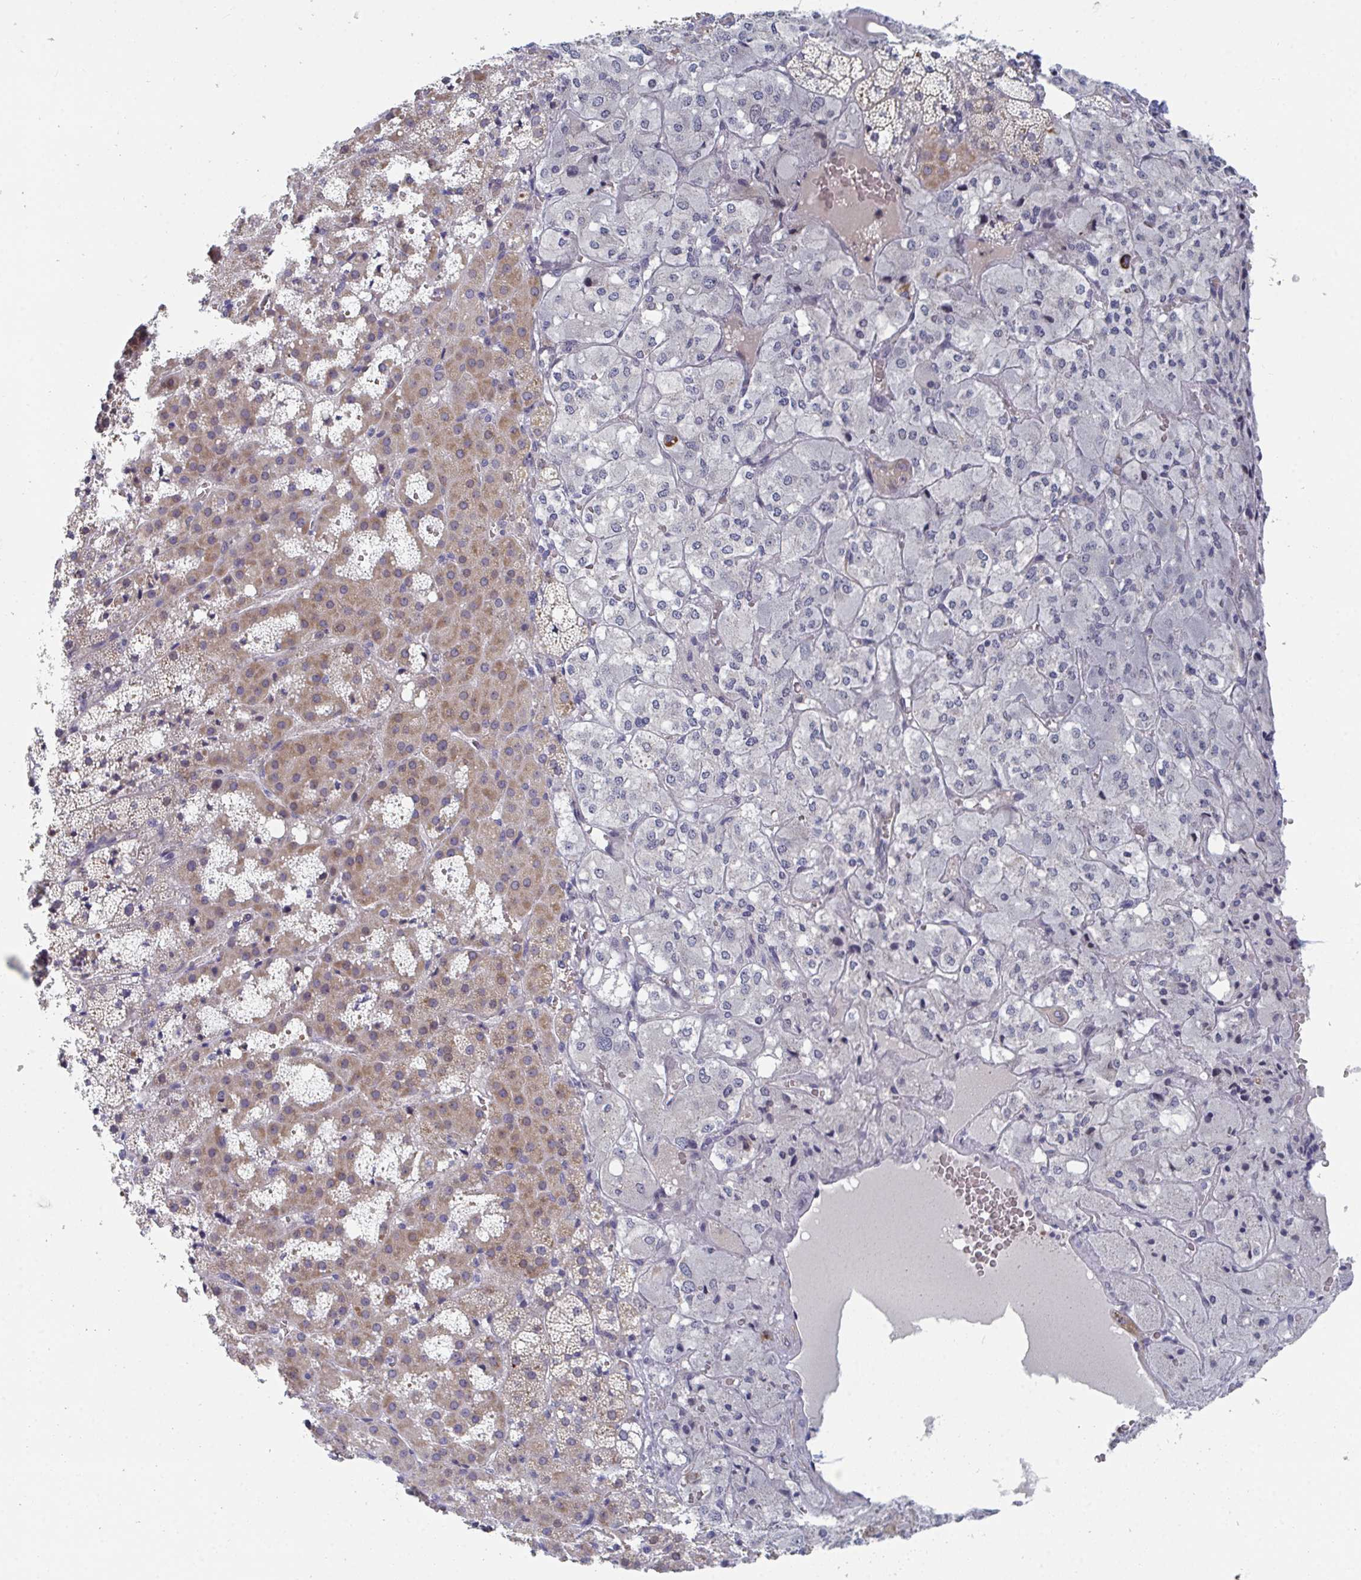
{"staining": {"intensity": "moderate", "quantity": "25%-75%", "location": "cytoplasmic/membranous"}, "tissue": "adrenal gland", "cell_type": "Glandular cells", "image_type": "normal", "snomed": [{"axis": "morphology", "description": "Normal tissue, NOS"}, {"axis": "topography", "description": "Adrenal gland"}], "caption": "There is medium levels of moderate cytoplasmic/membranous expression in glandular cells of unremarkable adrenal gland, as demonstrated by immunohistochemical staining (brown color).", "gene": "CENPT", "patient": {"sex": "male", "age": 53}}